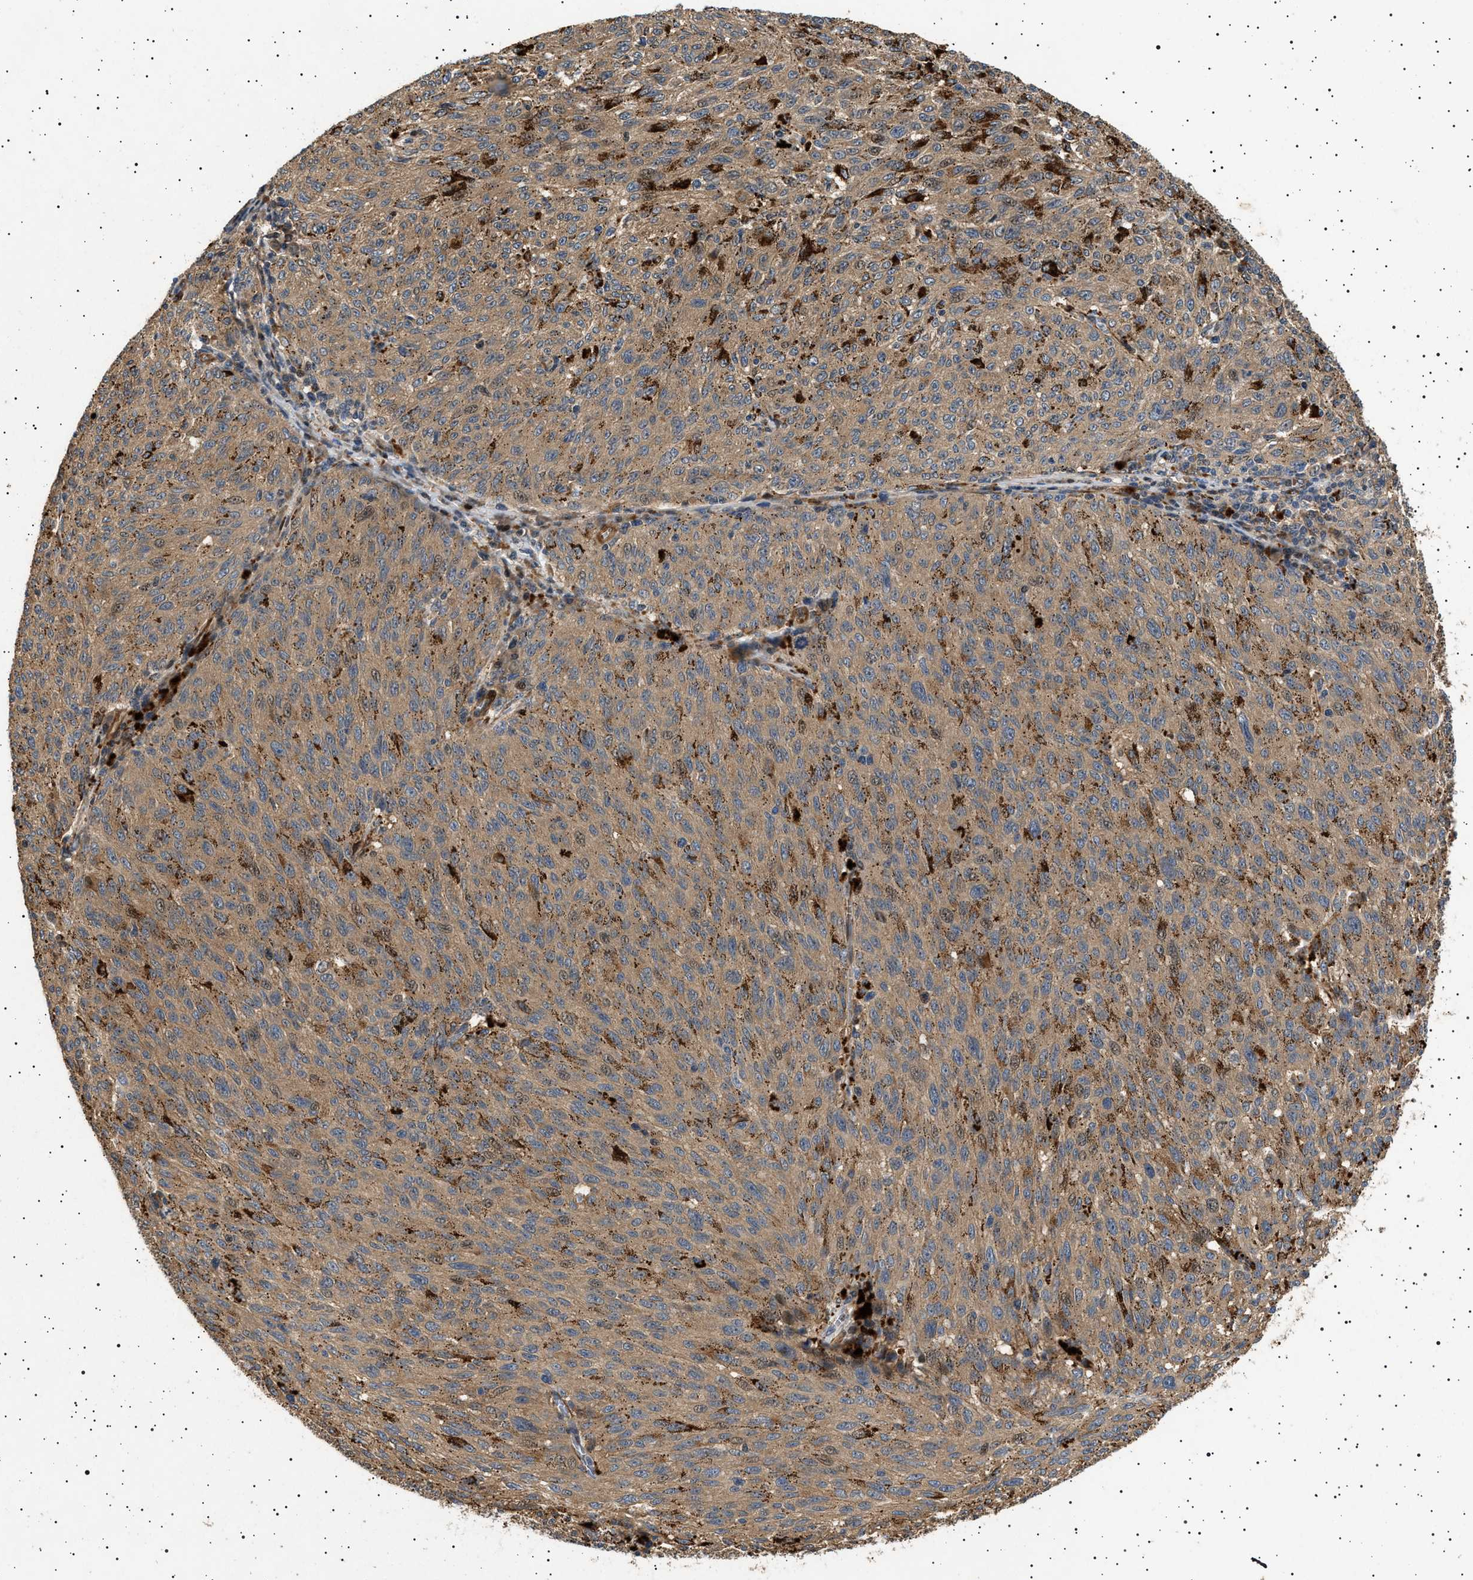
{"staining": {"intensity": "weak", "quantity": ">75%", "location": "cytoplasmic/membranous"}, "tissue": "melanoma", "cell_type": "Tumor cells", "image_type": "cancer", "snomed": [{"axis": "morphology", "description": "Malignant melanoma, NOS"}, {"axis": "topography", "description": "Skin"}], "caption": "The micrograph exhibits a brown stain indicating the presence of a protein in the cytoplasmic/membranous of tumor cells in melanoma. Using DAB (3,3'-diaminobenzidine) (brown) and hematoxylin (blue) stains, captured at high magnification using brightfield microscopy.", "gene": "GUCY1B1", "patient": {"sex": "female", "age": 72}}